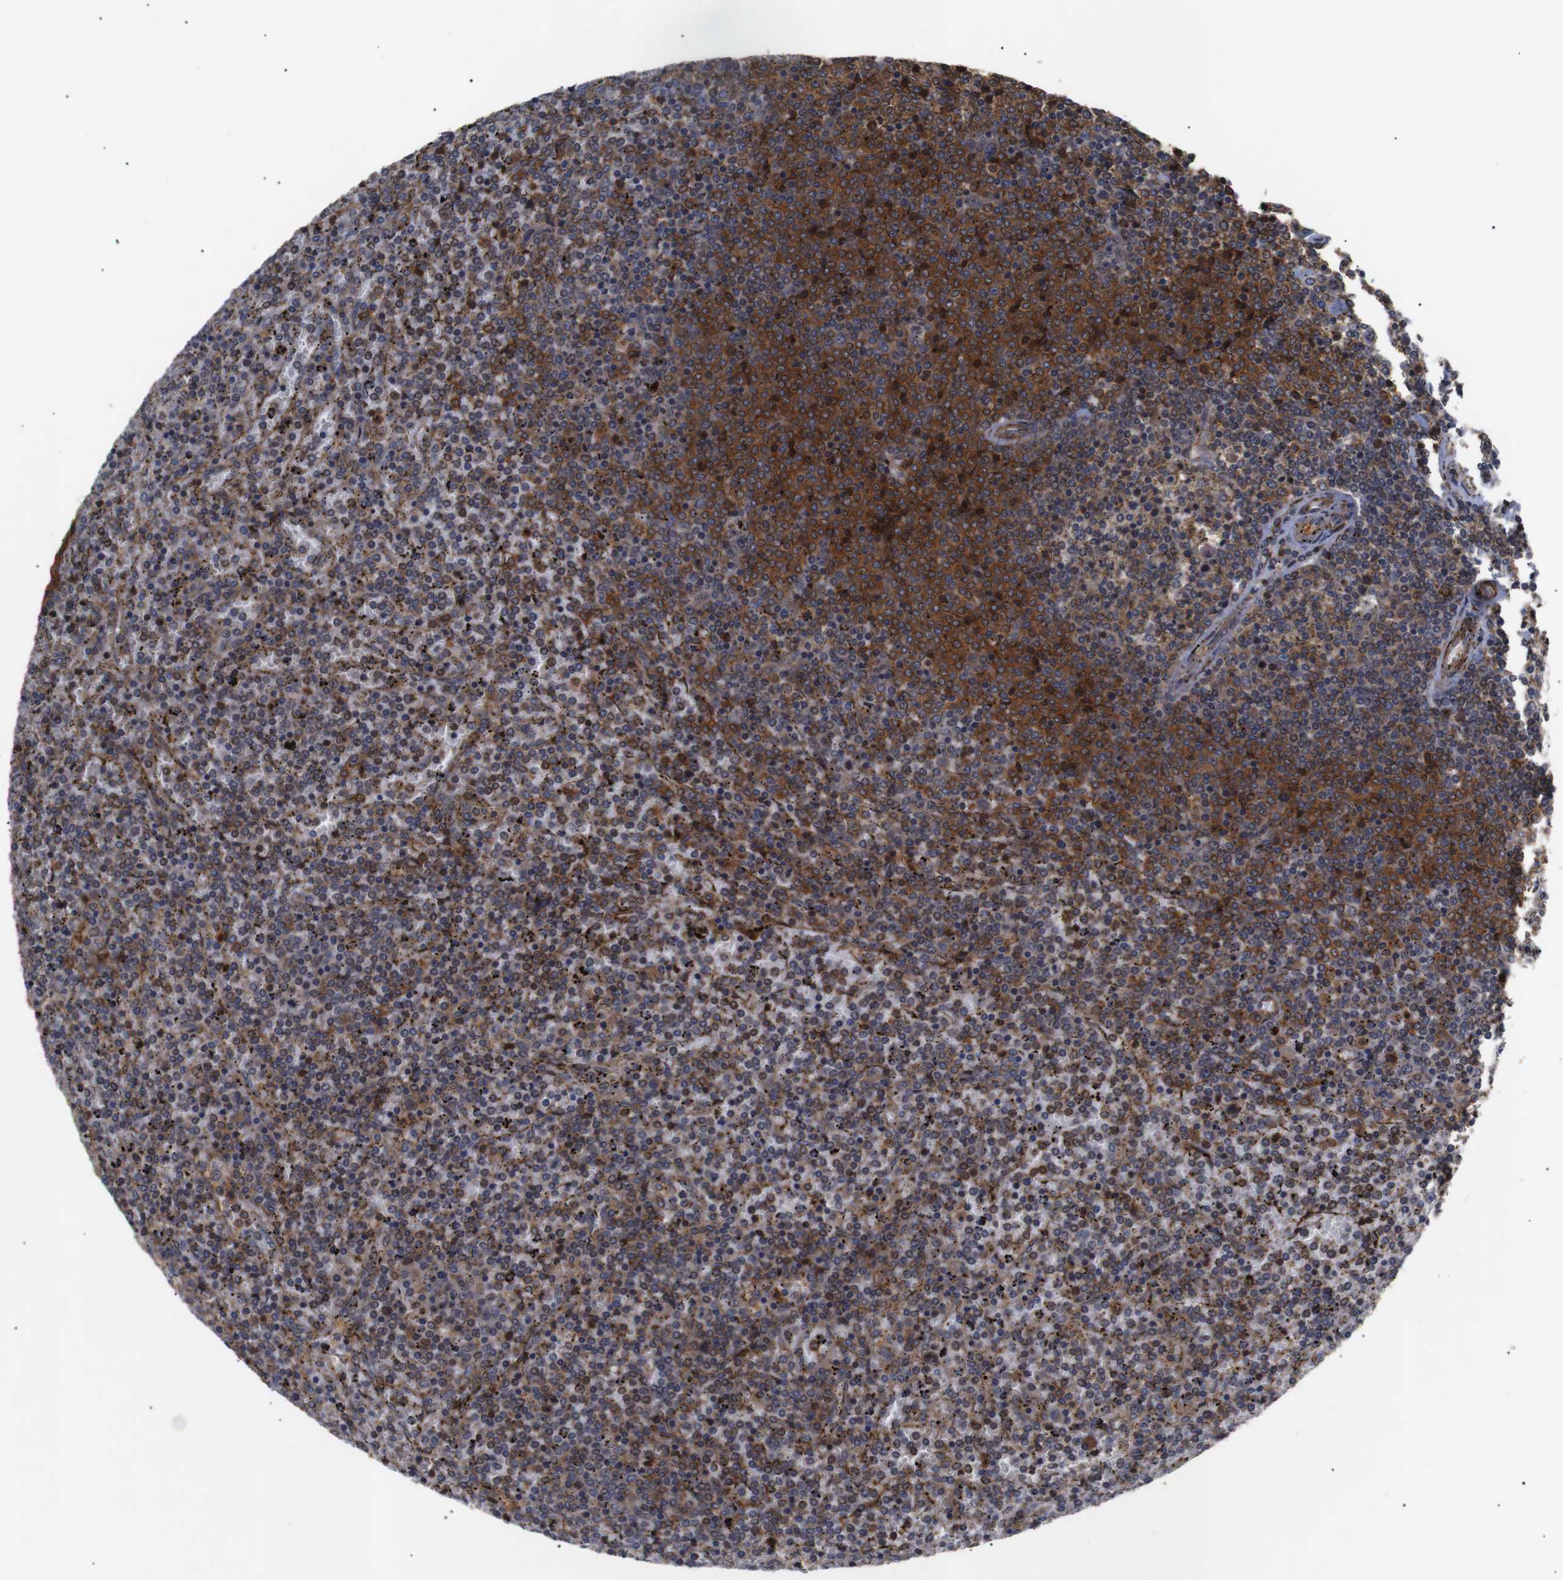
{"staining": {"intensity": "strong", "quantity": "25%-75%", "location": "cytoplasmic/membranous"}, "tissue": "lymphoma", "cell_type": "Tumor cells", "image_type": "cancer", "snomed": [{"axis": "morphology", "description": "Malignant lymphoma, non-Hodgkin's type, Low grade"}, {"axis": "topography", "description": "Spleen"}], "caption": "The immunohistochemical stain labels strong cytoplasmic/membranous positivity in tumor cells of lymphoma tissue. (Stains: DAB in brown, nuclei in blue, Microscopy: brightfield microscopy at high magnification).", "gene": "PAWR", "patient": {"sex": "female", "age": 77}}